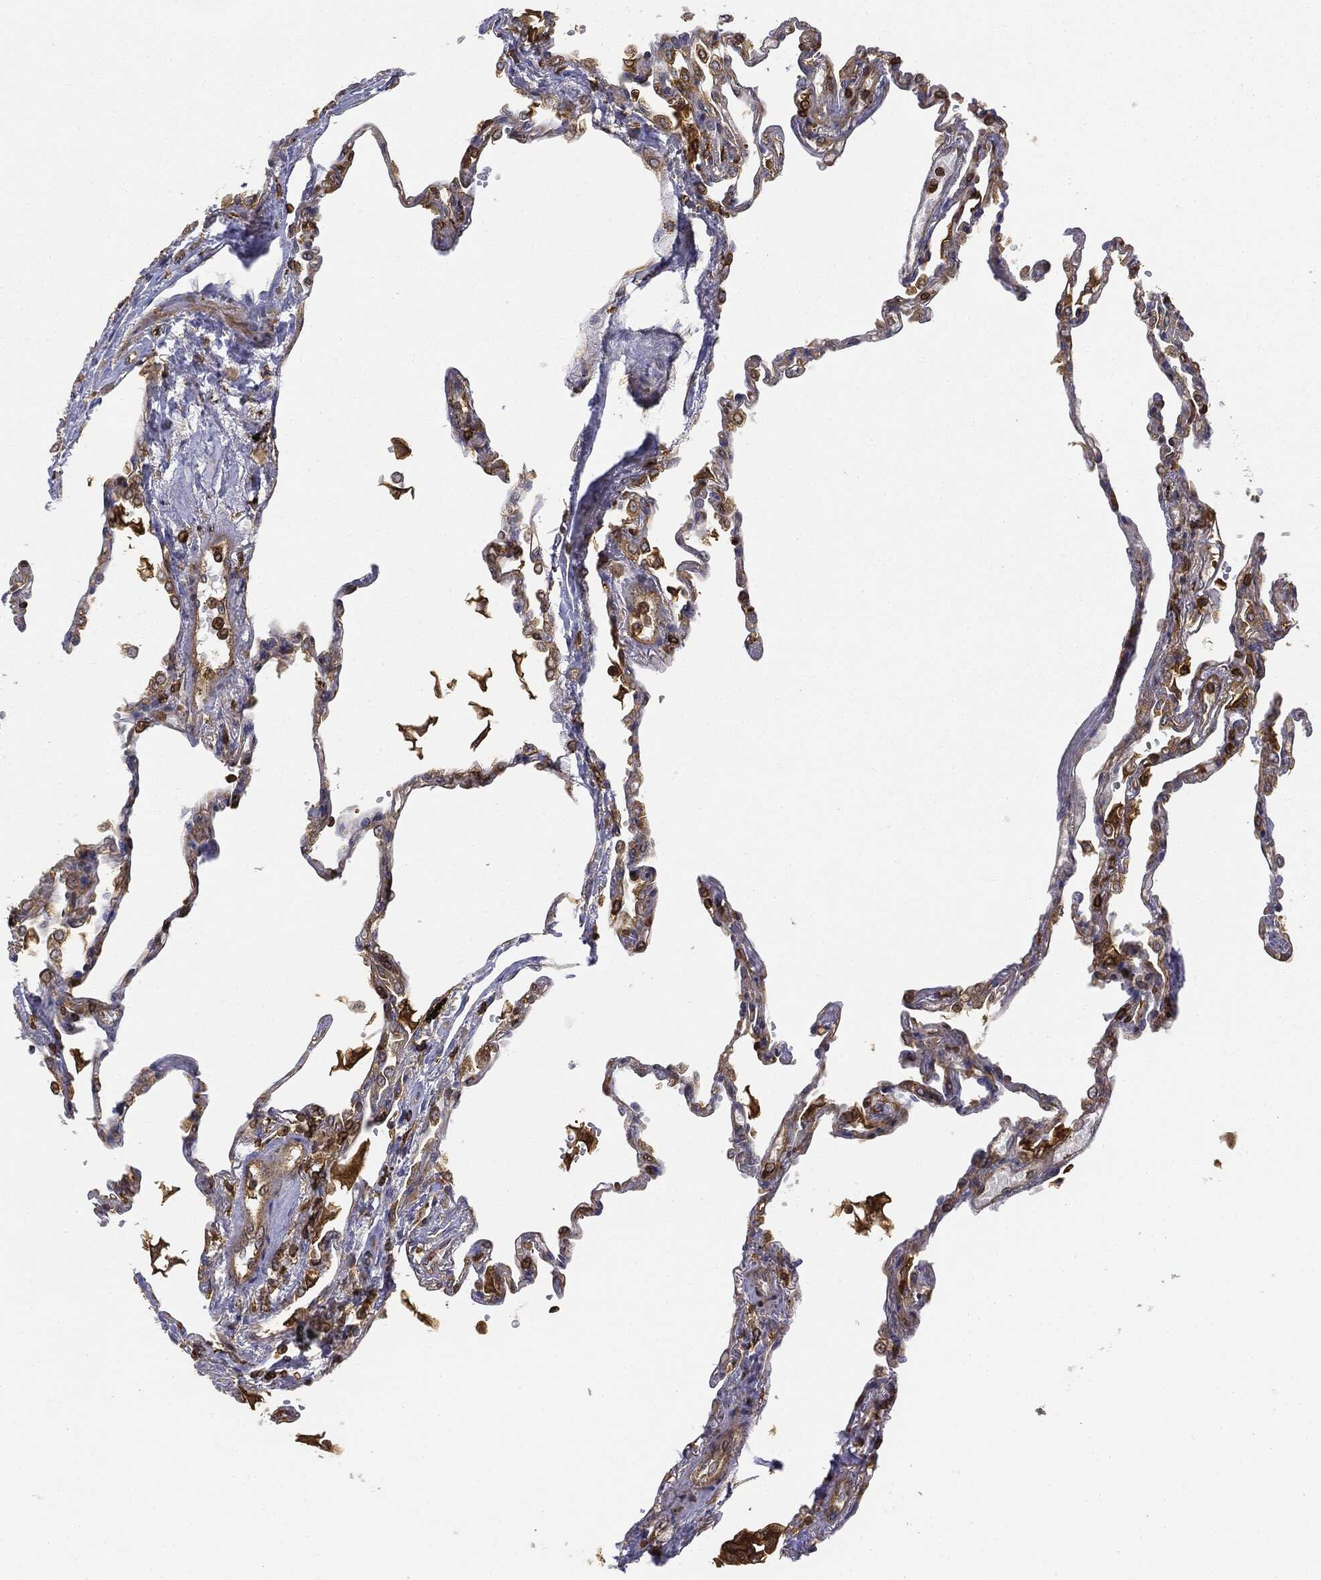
{"staining": {"intensity": "moderate", "quantity": "25%-75%", "location": "cytoplasmic/membranous"}, "tissue": "lung", "cell_type": "Alveolar cells", "image_type": "normal", "snomed": [{"axis": "morphology", "description": "Normal tissue, NOS"}, {"axis": "topography", "description": "Lung"}], "caption": "A photomicrograph showing moderate cytoplasmic/membranous staining in about 25%-75% of alveolar cells in benign lung, as visualized by brown immunohistochemical staining.", "gene": "WDR1", "patient": {"sex": "male", "age": 78}}